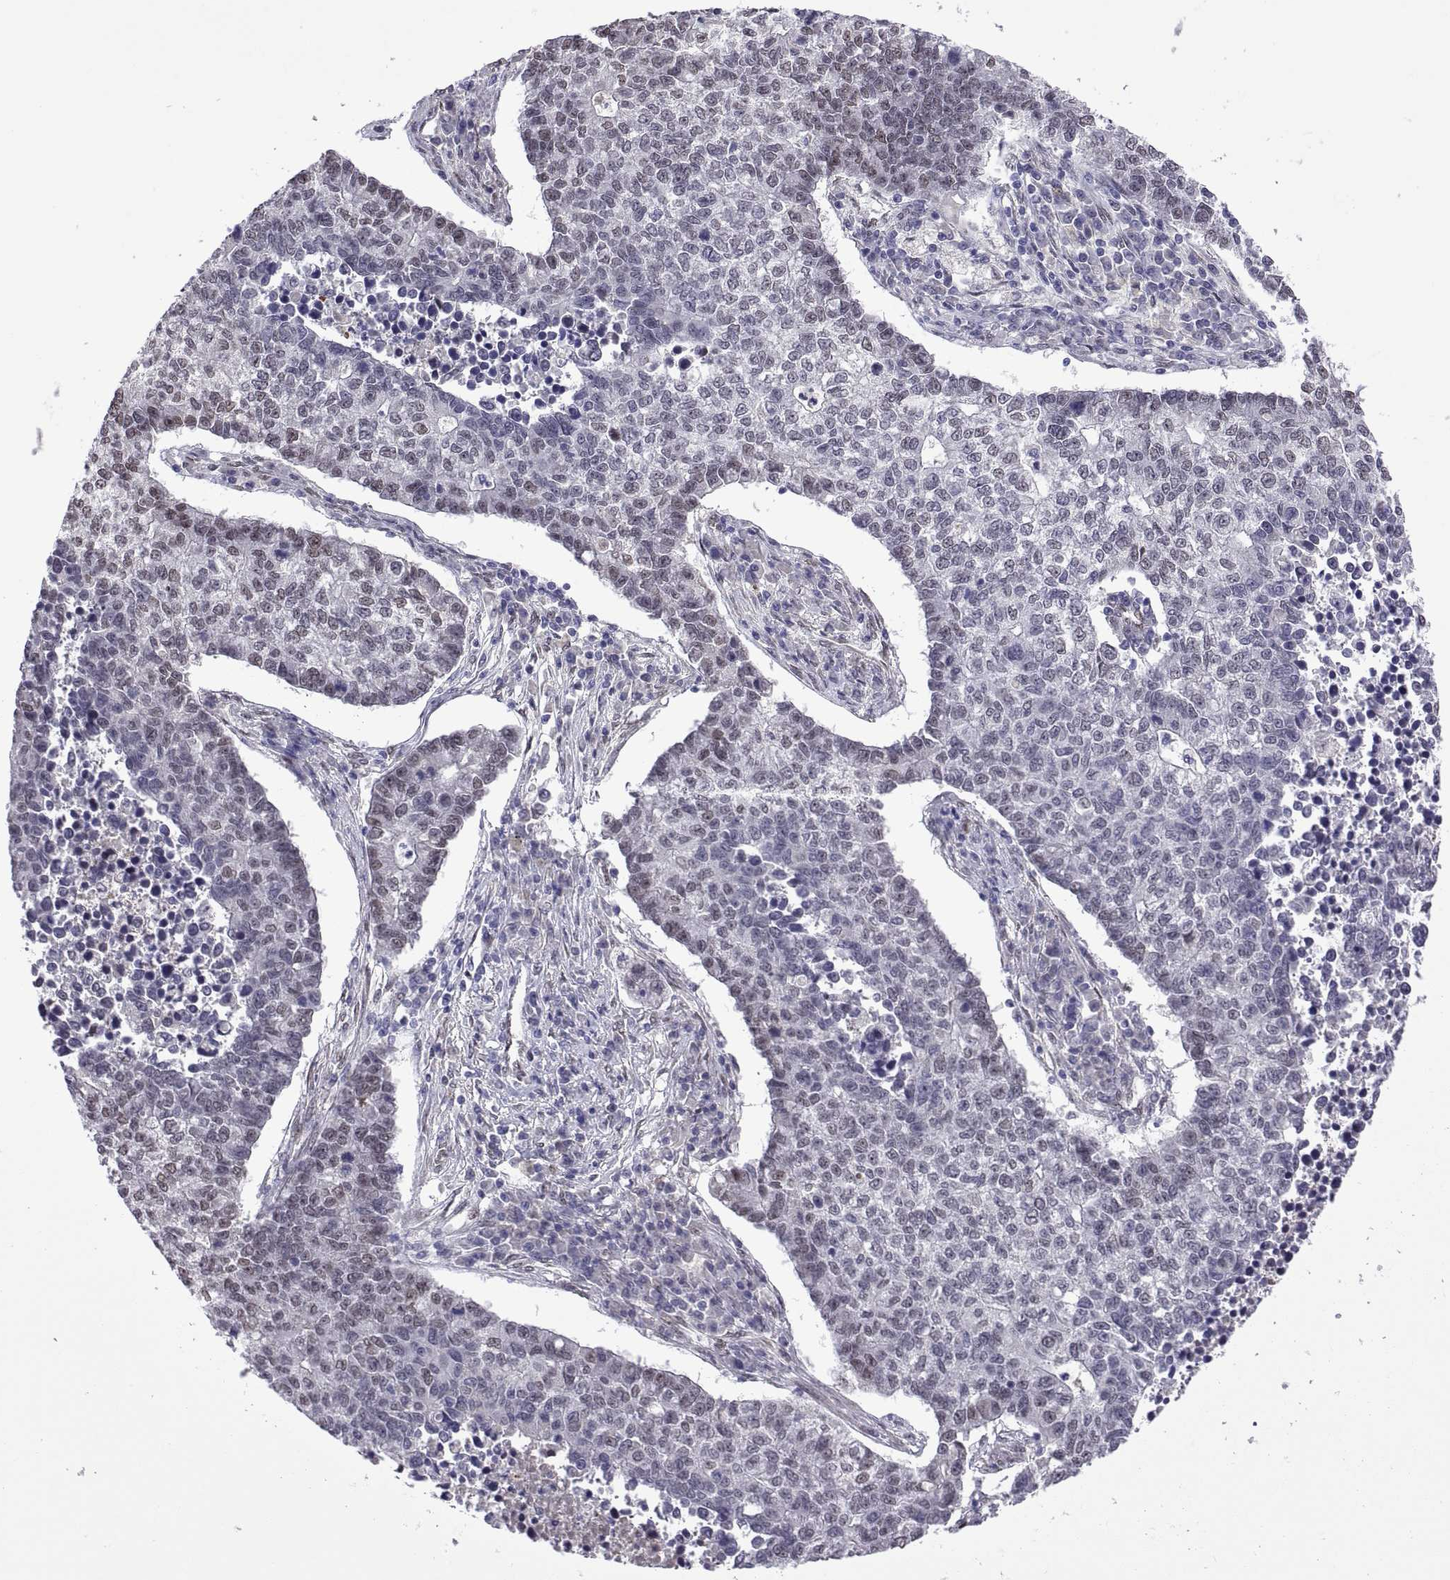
{"staining": {"intensity": "negative", "quantity": "none", "location": "none"}, "tissue": "lung cancer", "cell_type": "Tumor cells", "image_type": "cancer", "snomed": [{"axis": "morphology", "description": "Adenocarcinoma, NOS"}, {"axis": "topography", "description": "Lung"}], "caption": "An IHC histopathology image of lung adenocarcinoma is shown. There is no staining in tumor cells of lung adenocarcinoma.", "gene": "NR4A1", "patient": {"sex": "male", "age": 57}}